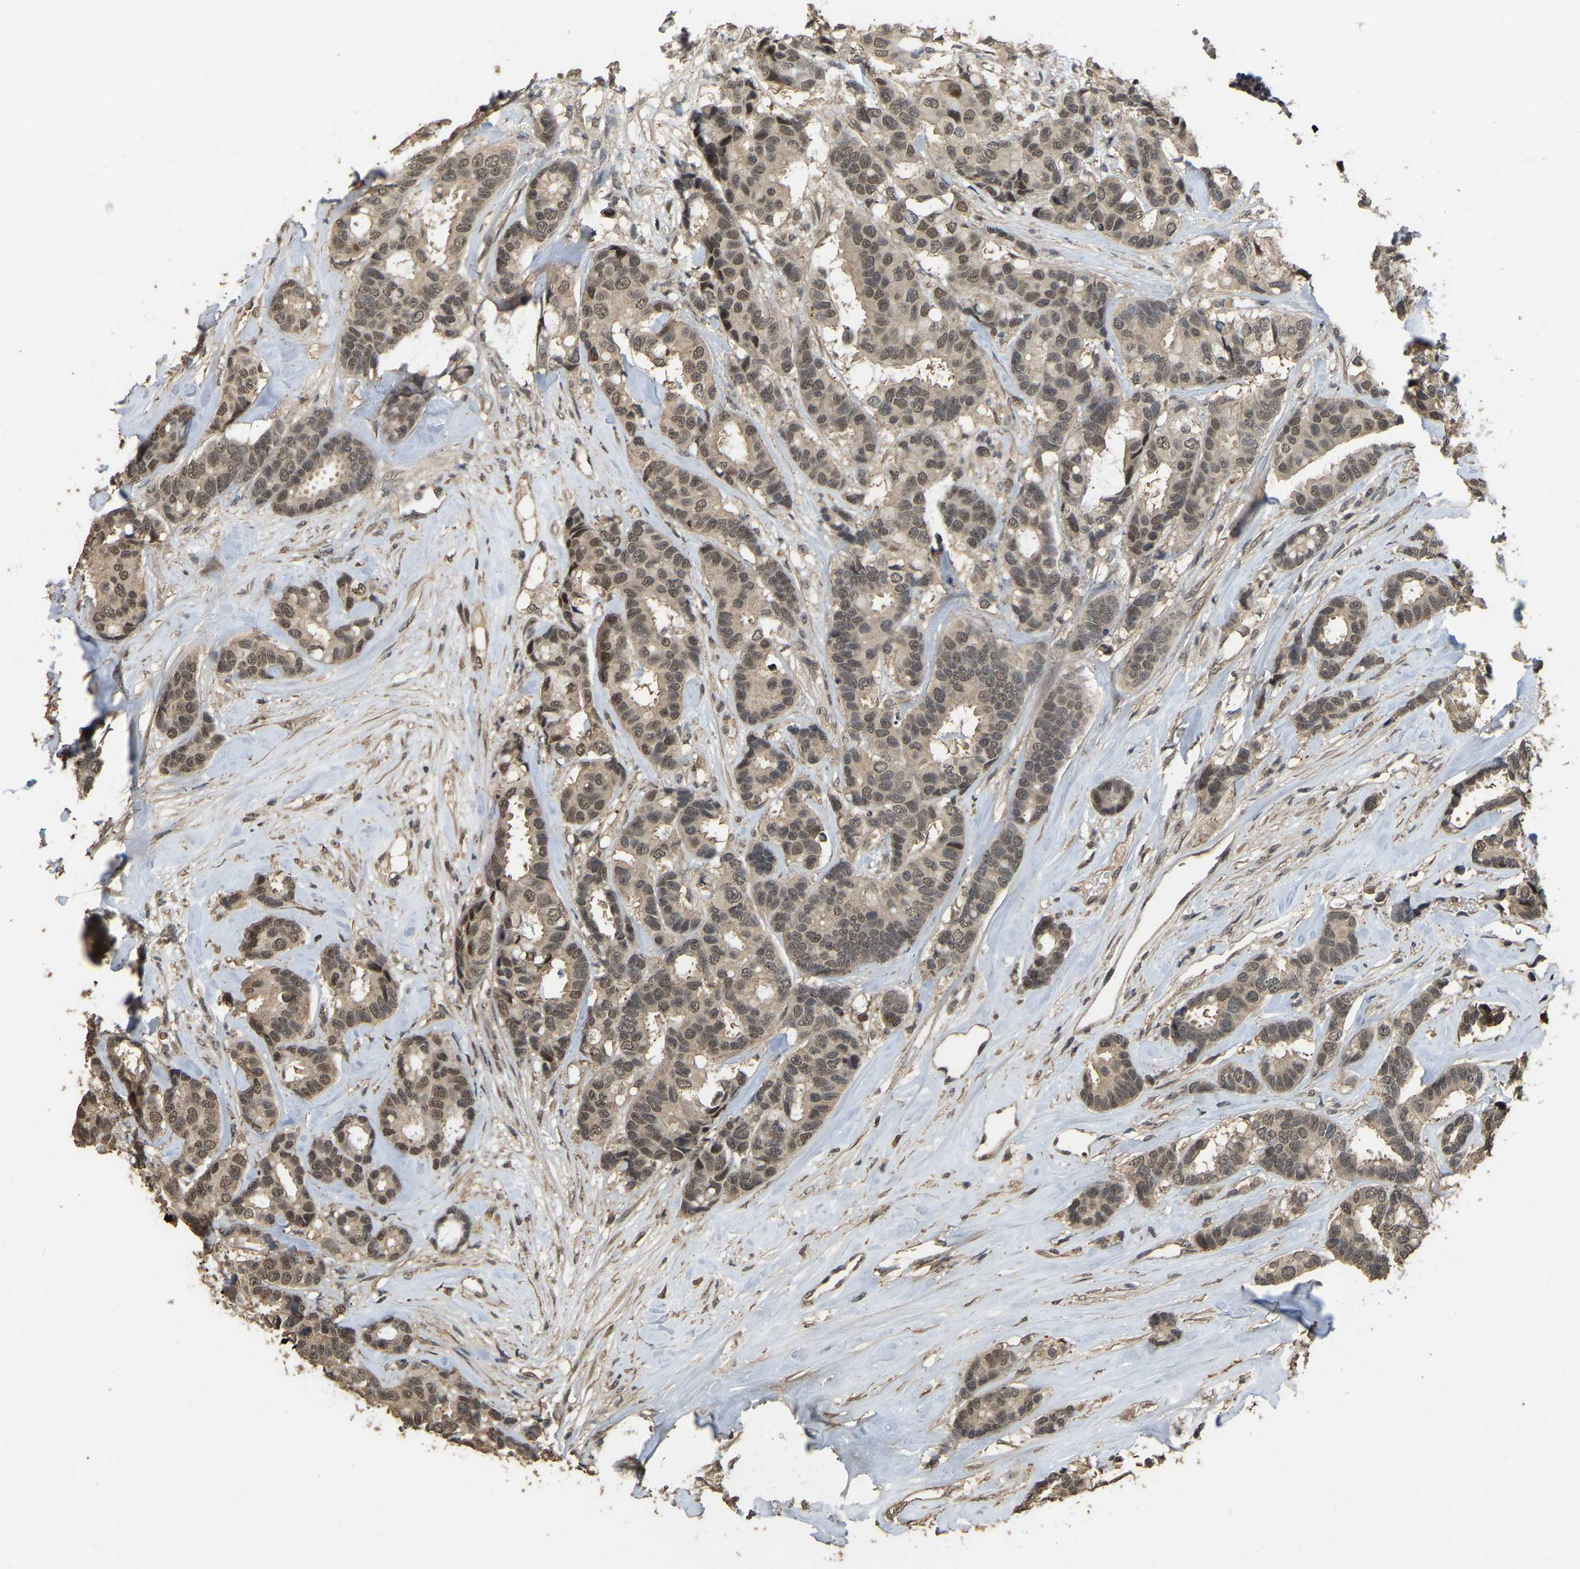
{"staining": {"intensity": "moderate", "quantity": ">75%", "location": "nuclear"}, "tissue": "breast cancer", "cell_type": "Tumor cells", "image_type": "cancer", "snomed": [{"axis": "morphology", "description": "Duct carcinoma"}, {"axis": "topography", "description": "Breast"}], "caption": "Intraductal carcinoma (breast) stained with DAB immunohistochemistry exhibits medium levels of moderate nuclear expression in approximately >75% of tumor cells.", "gene": "ARHGAP23", "patient": {"sex": "female", "age": 87}}